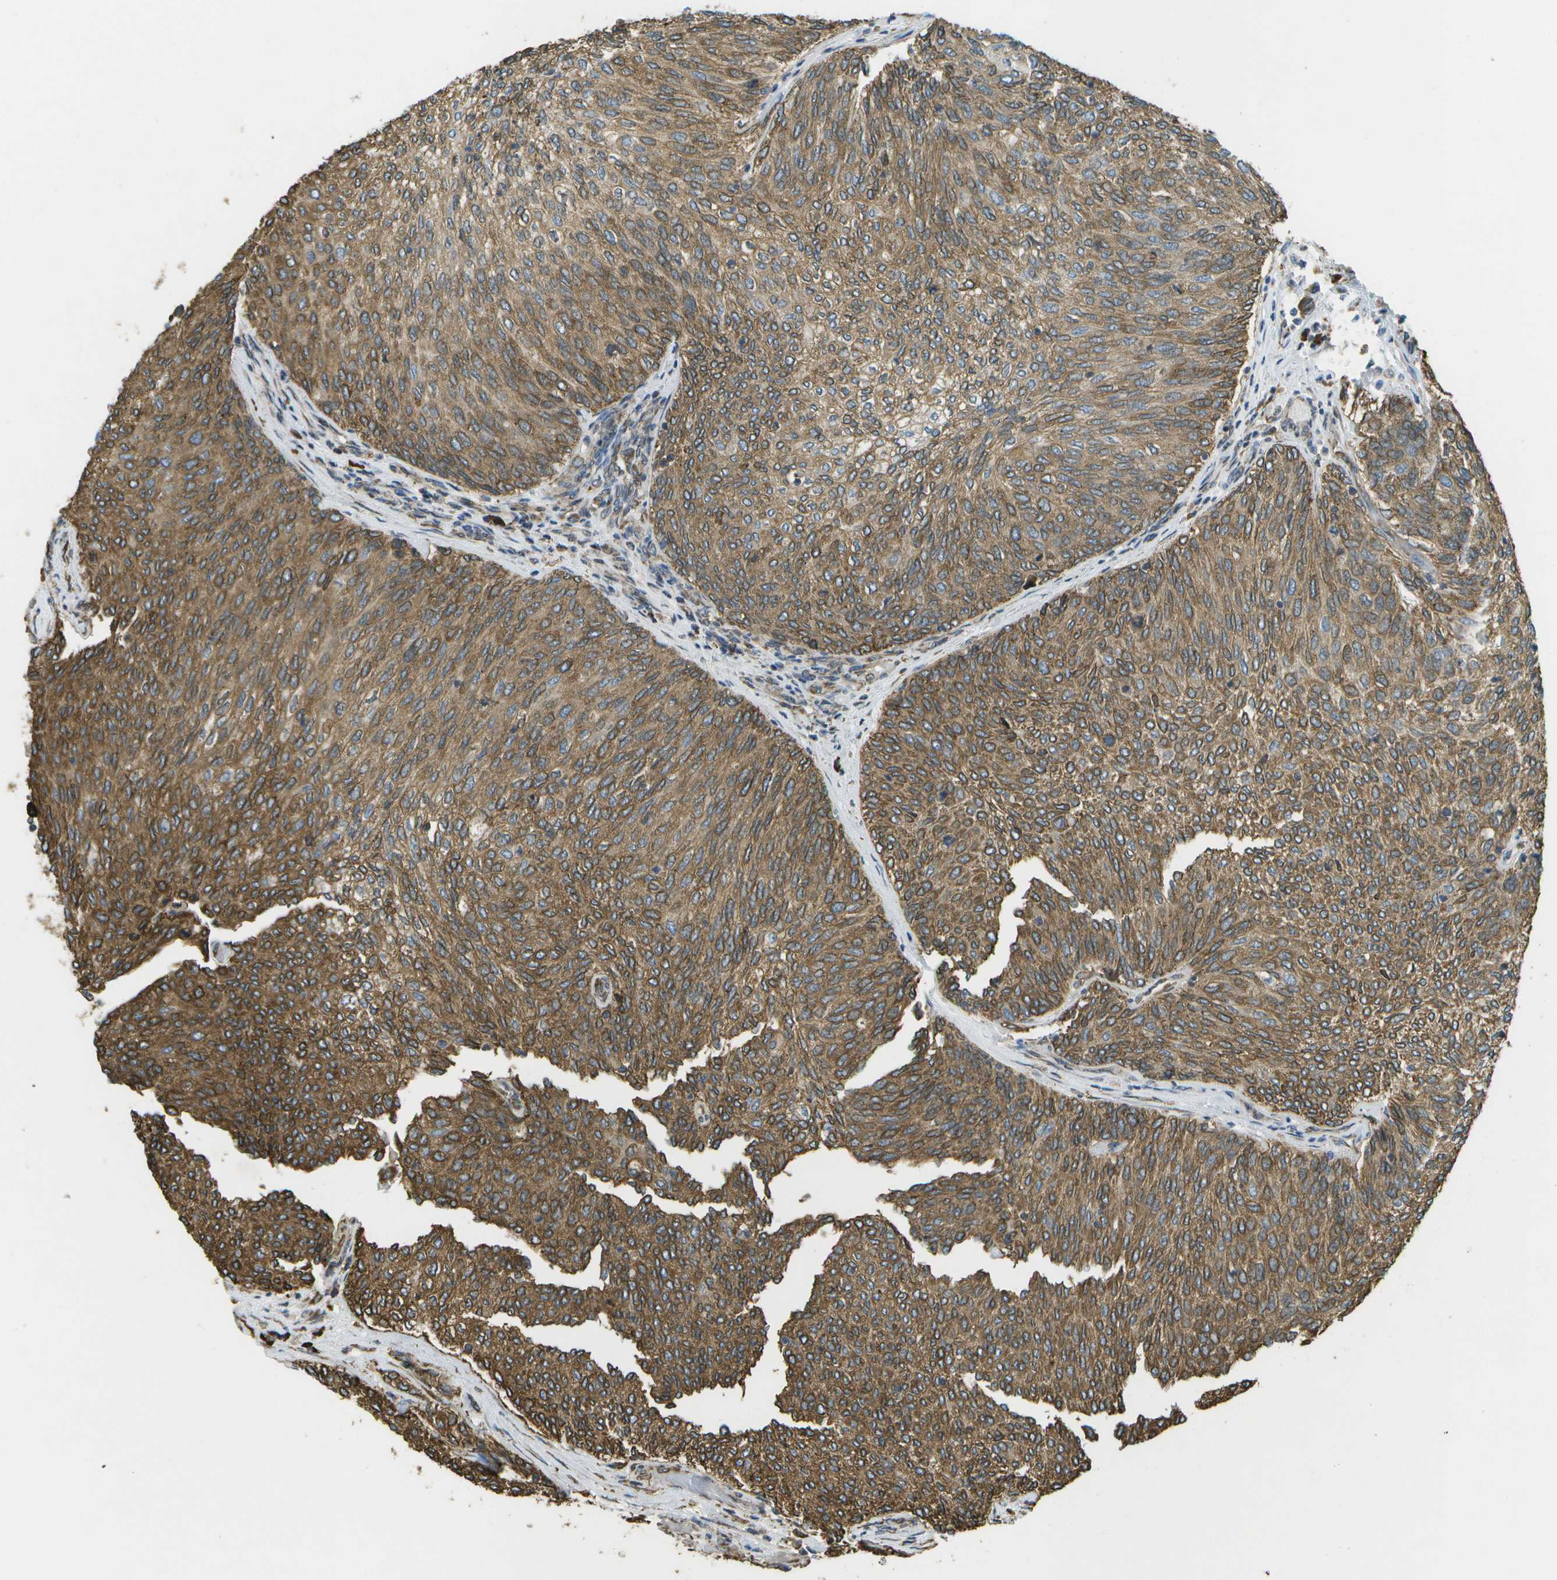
{"staining": {"intensity": "moderate", "quantity": ">75%", "location": "cytoplasmic/membranous"}, "tissue": "urothelial cancer", "cell_type": "Tumor cells", "image_type": "cancer", "snomed": [{"axis": "morphology", "description": "Urothelial carcinoma, Low grade"}, {"axis": "topography", "description": "Urinary bladder"}], "caption": "Tumor cells show medium levels of moderate cytoplasmic/membranous expression in approximately >75% of cells in human urothelial cancer.", "gene": "PDIA4", "patient": {"sex": "female", "age": 79}}